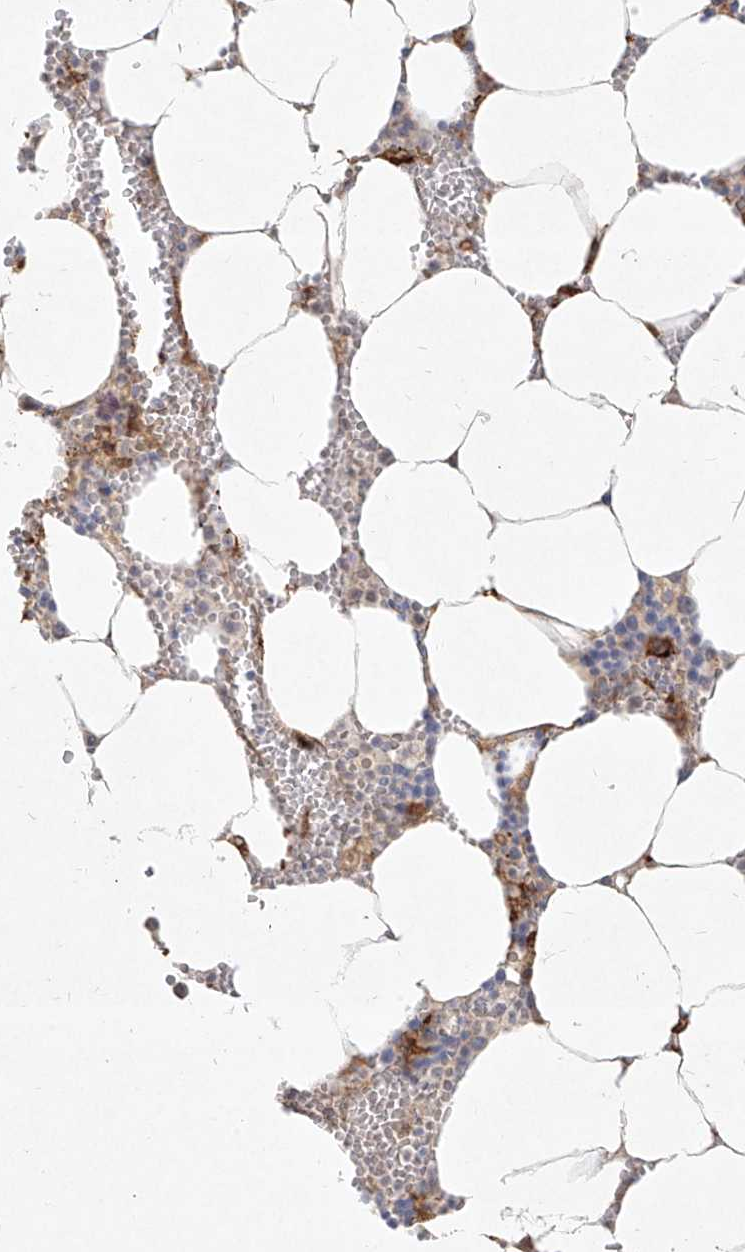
{"staining": {"intensity": "strong", "quantity": "<25%", "location": "cytoplasmic/membranous"}, "tissue": "bone marrow", "cell_type": "Hematopoietic cells", "image_type": "normal", "snomed": [{"axis": "morphology", "description": "Normal tissue, NOS"}, {"axis": "topography", "description": "Bone marrow"}], "caption": "This image exhibits IHC staining of benign bone marrow, with medium strong cytoplasmic/membranous staining in approximately <25% of hematopoietic cells.", "gene": "CD209", "patient": {"sex": "male", "age": 70}}